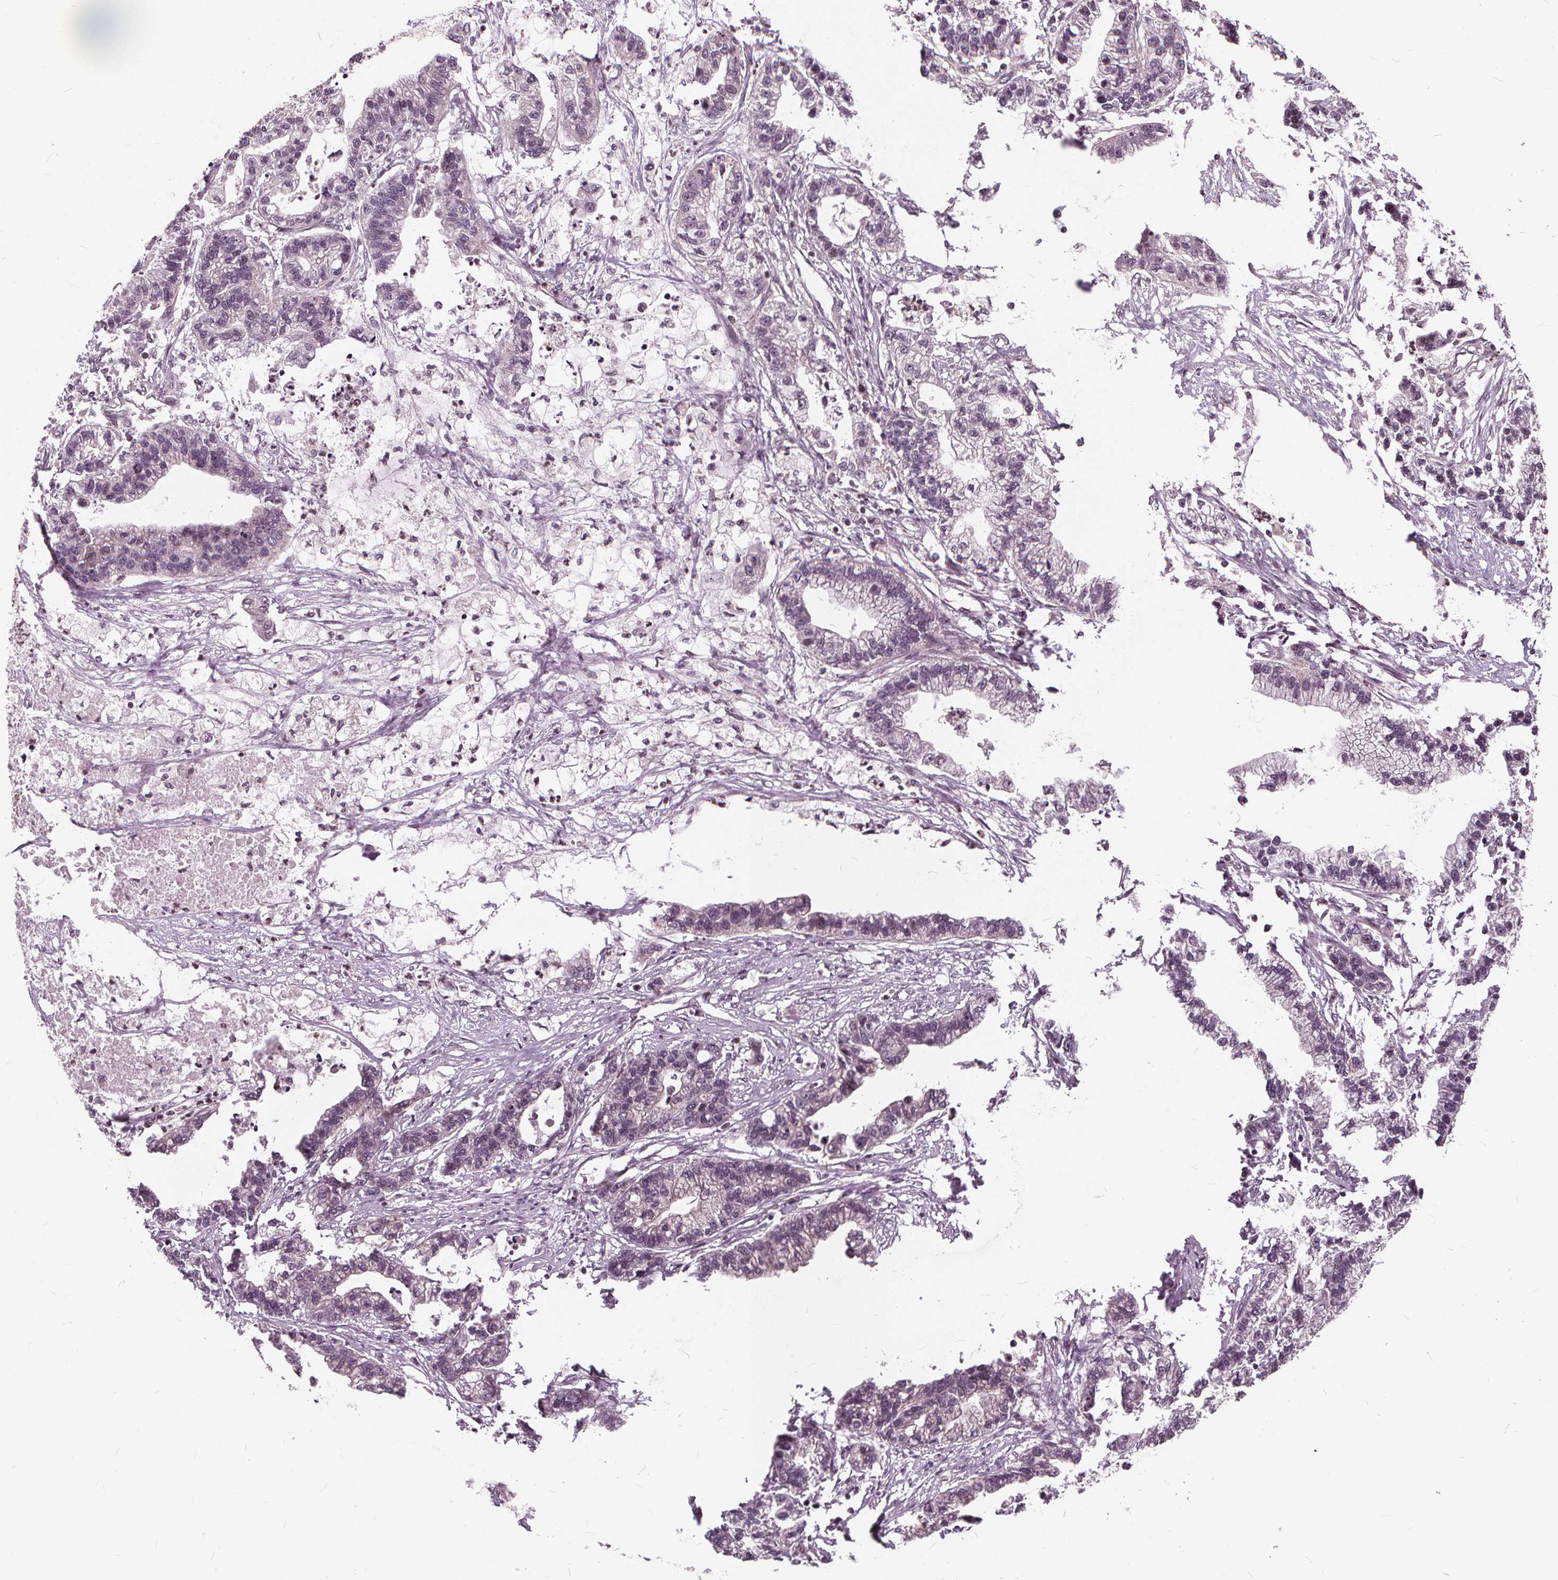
{"staining": {"intensity": "negative", "quantity": "none", "location": "none"}, "tissue": "stomach cancer", "cell_type": "Tumor cells", "image_type": "cancer", "snomed": [{"axis": "morphology", "description": "Adenocarcinoma, NOS"}, {"axis": "topography", "description": "Stomach"}], "caption": "This is a micrograph of immunohistochemistry staining of stomach cancer, which shows no positivity in tumor cells.", "gene": "INPP5E", "patient": {"sex": "male", "age": 83}}